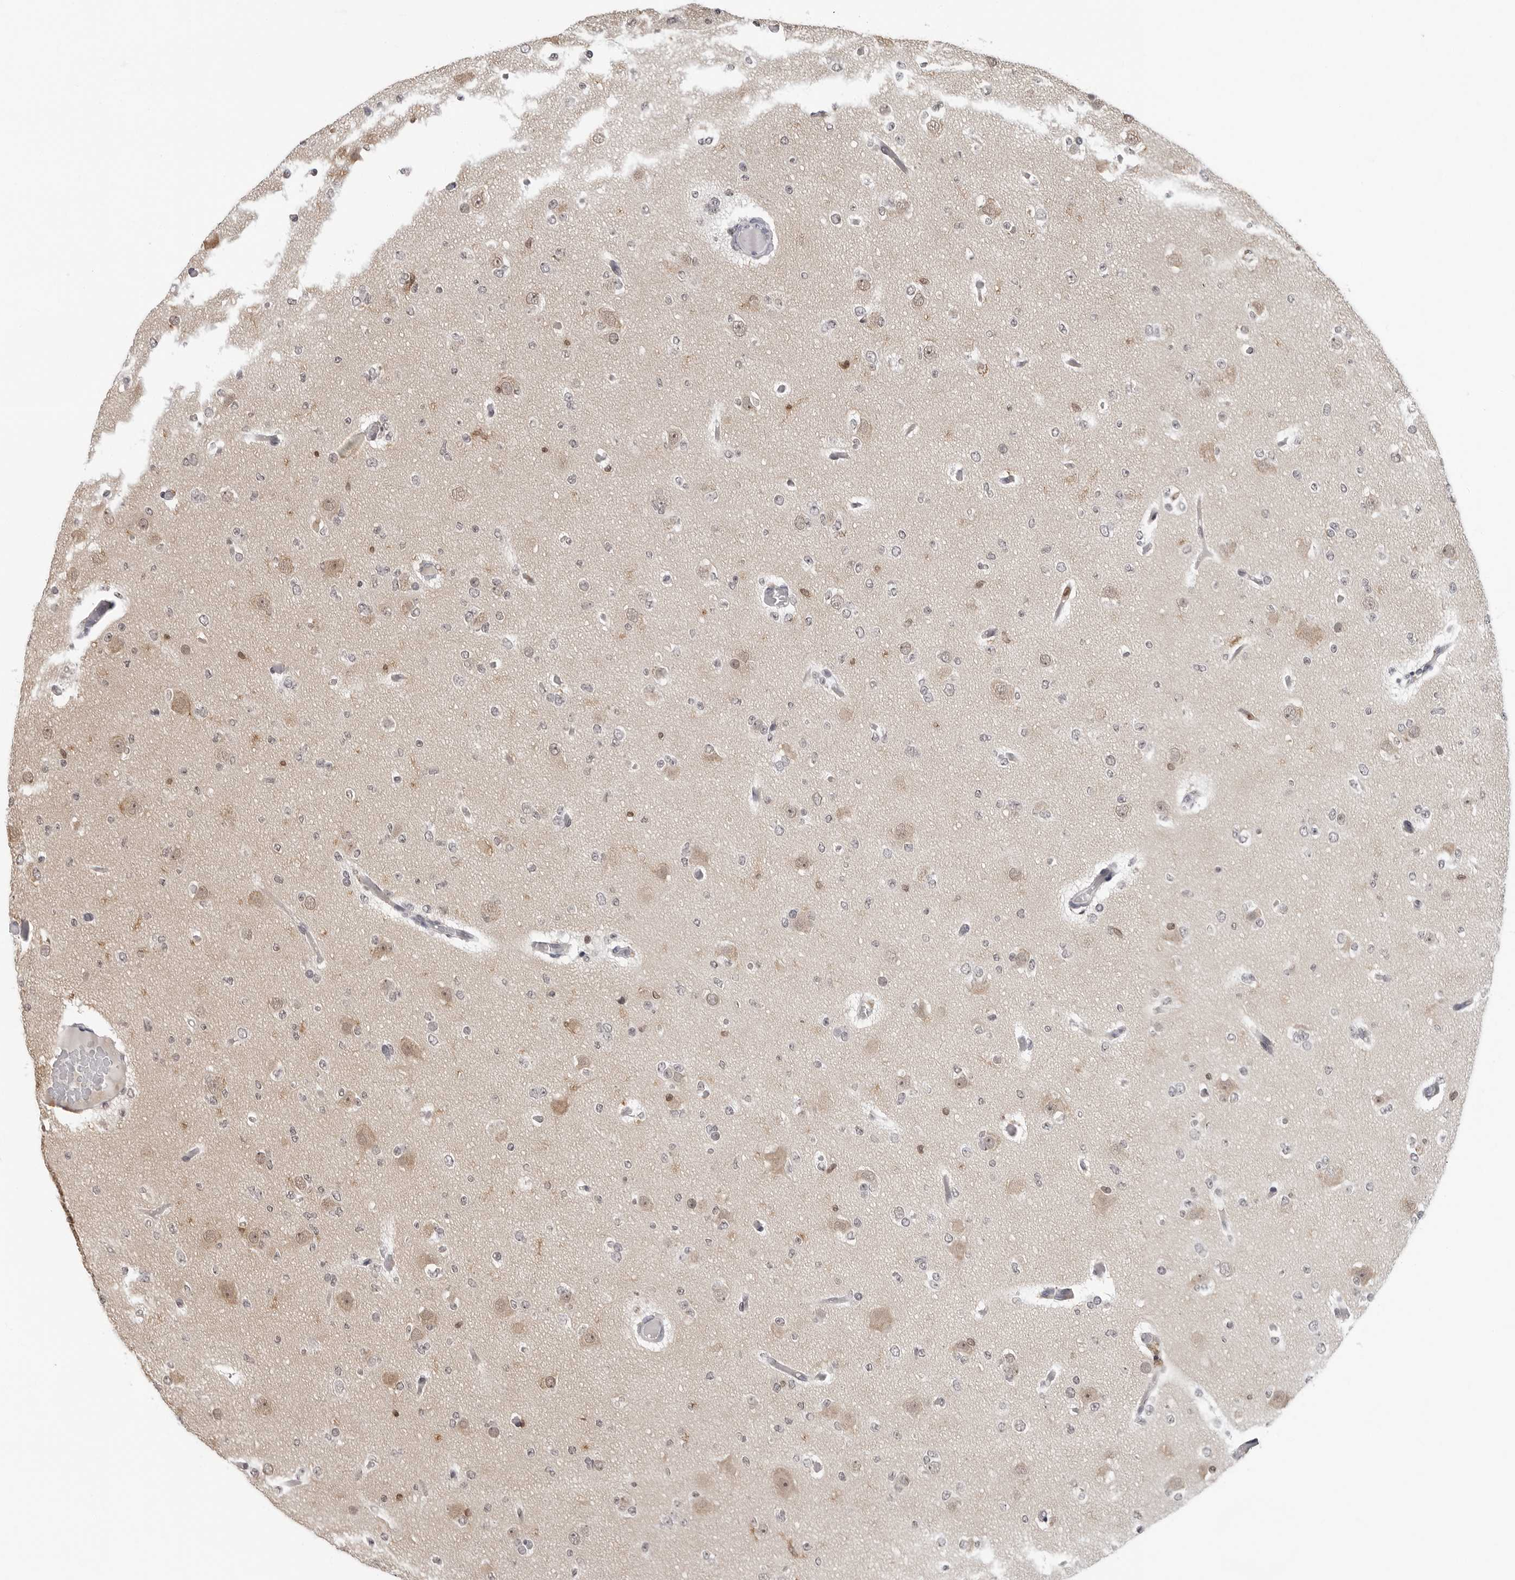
{"staining": {"intensity": "negative", "quantity": "none", "location": "none"}, "tissue": "glioma", "cell_type": "Tumor cells", "image_type": "cancer", "snomed": [{"axis": "morphology", "description": "Glioma, malignant, Low grade"}, {"axis": "topography", "description": "Brain"}], "caption": "Glioma stained for a protein using immunohistochemistry (IHC) reveals no staining tumor cells.", "gene": "HSPH1", "patient": {"sex": "female", "age": 22}}